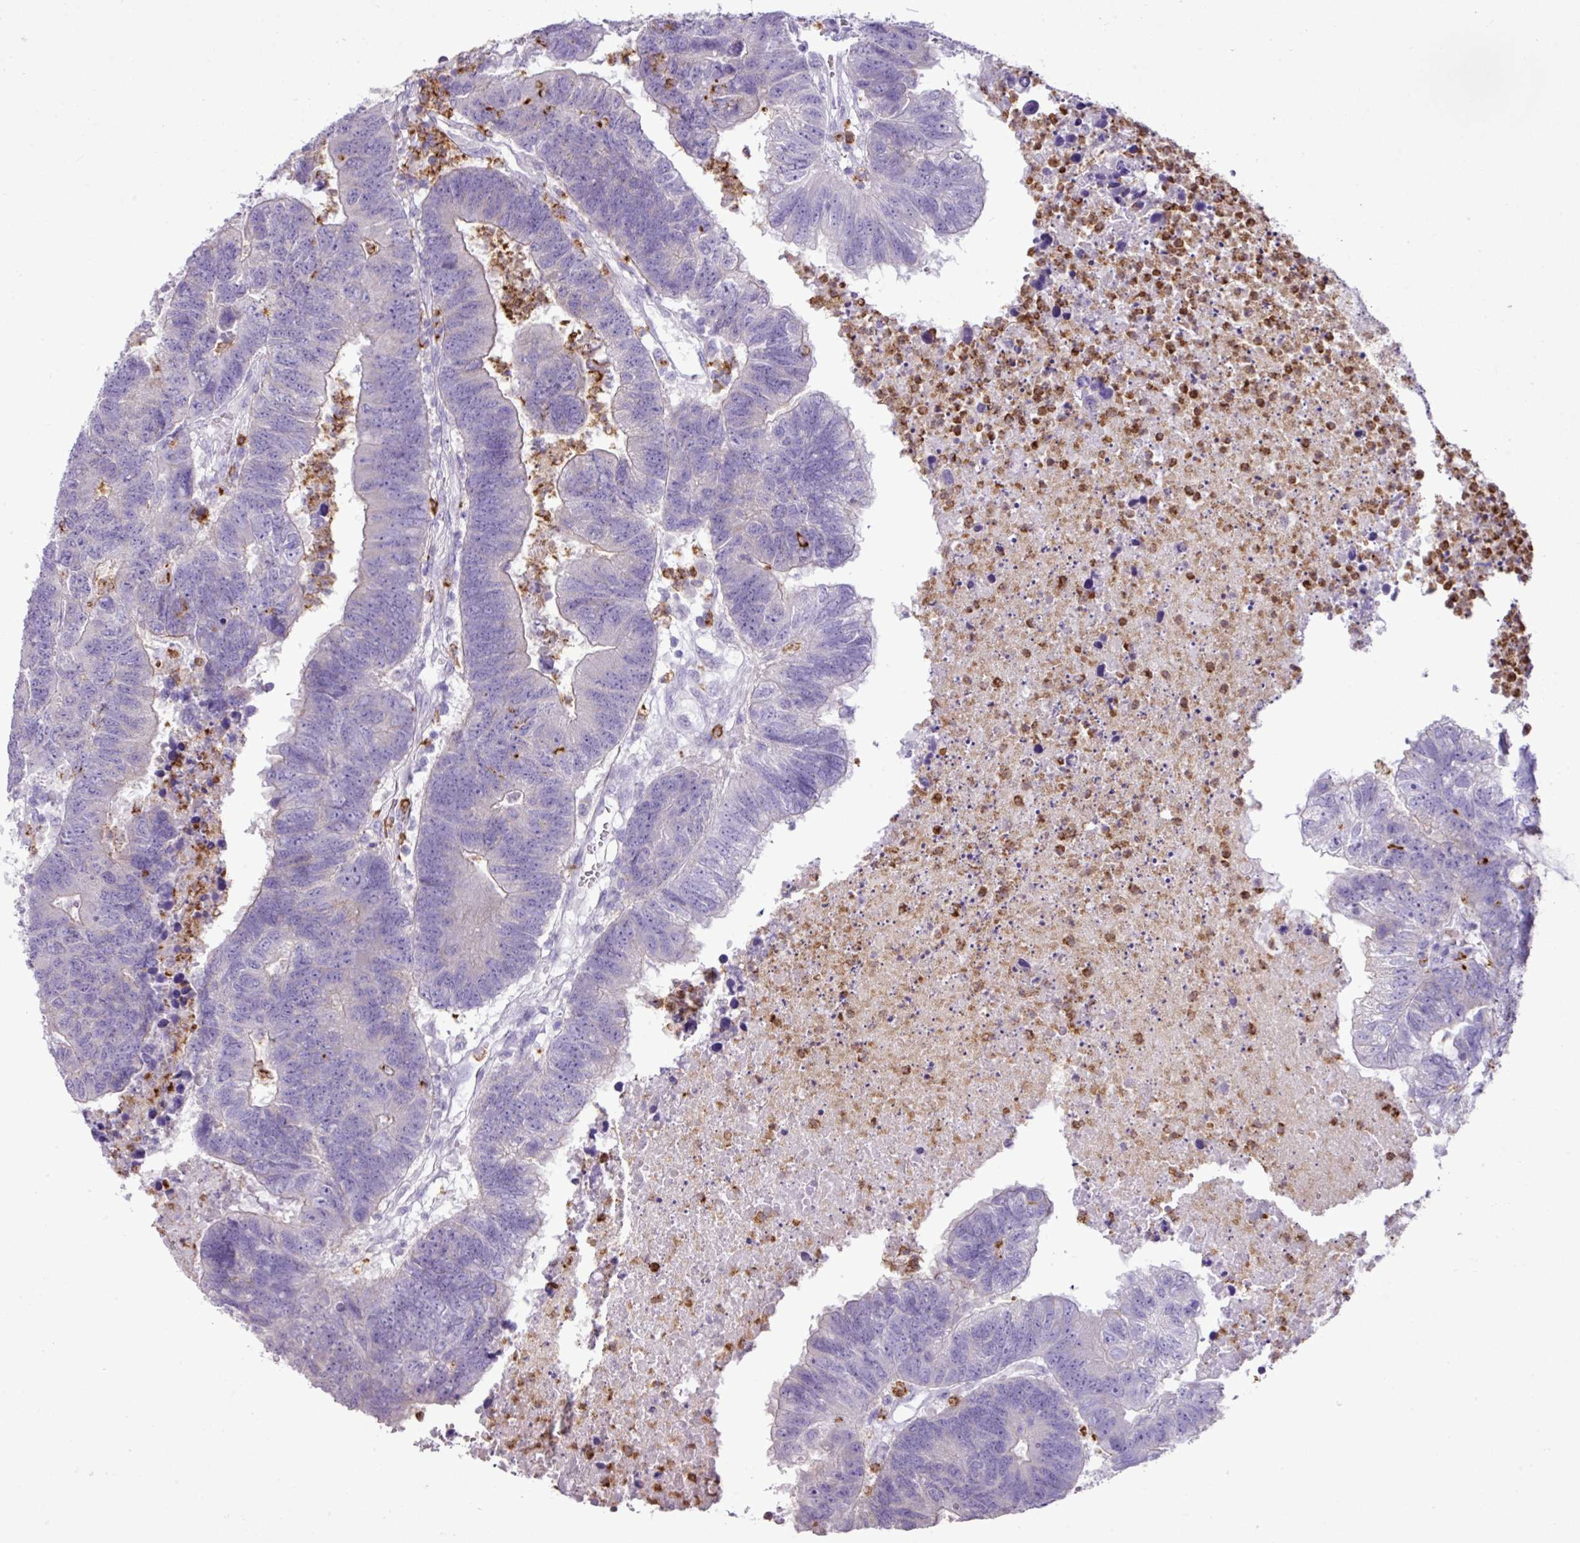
{"staining": {"intensity": "negative", "quantity": "none", "location": "none"}, "tissue": "colorectal cancer", "cell_type": "Tumor cells", "image_type": "cancer", "snomed": [{"axis": "morphology", "description": "Adenocarcinoma, NOS"}, {"axis": "topography", "description": "Colon"}], "caption": "Human colorectal cancer stained for a protein using immunohistochemistry (IHC) exhibits no positivity in tumor cells.", "gene": "ZSCAN5A", "patient": {"sex": "female", "age": 48}}